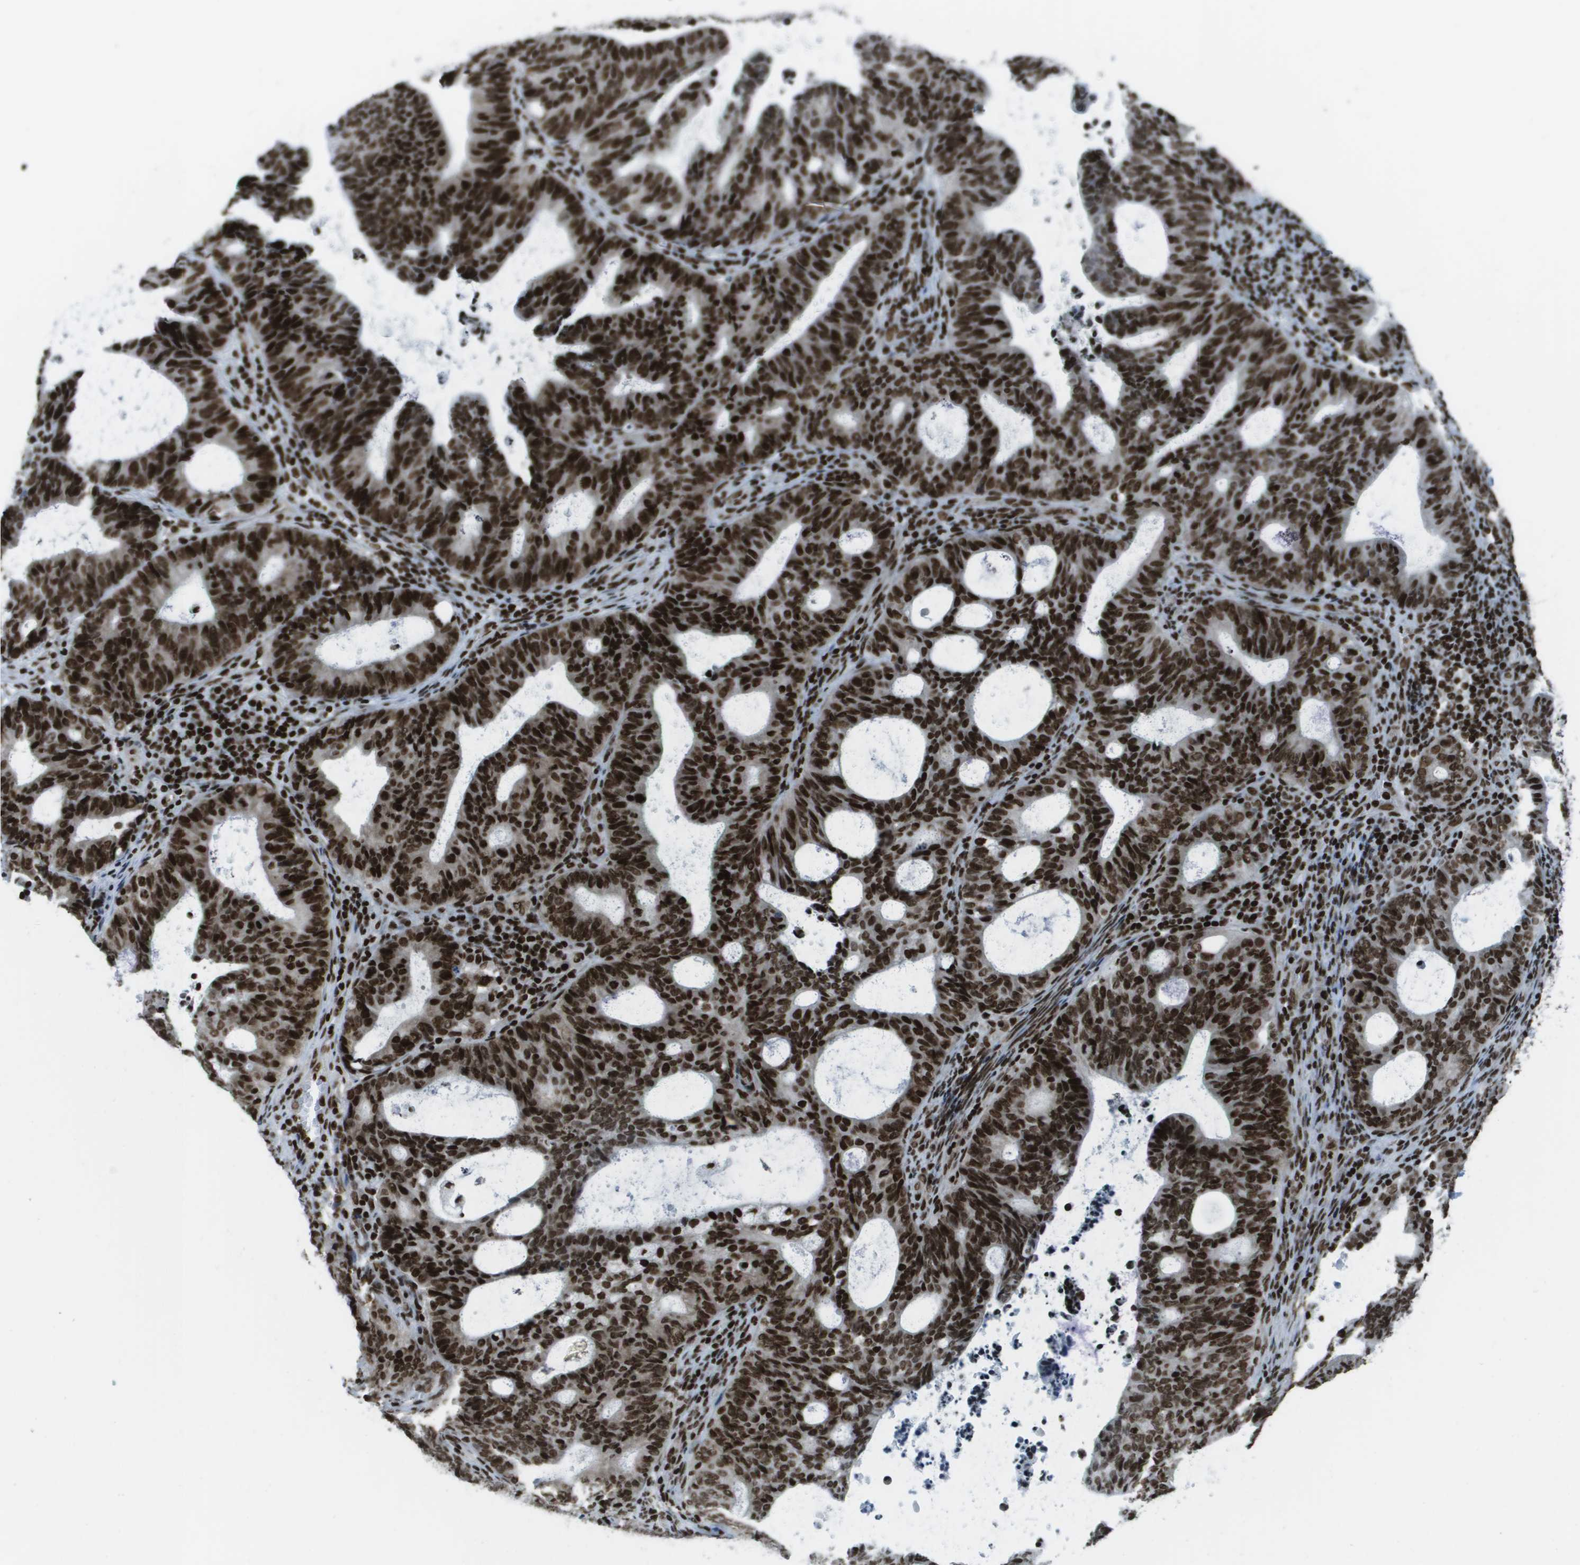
{"staining": {"intensity": "strong", "quantity": ">75%", "location": "nuclear"}, "tissue": "endometrial cancer", "cell_type": "Tumor cells", "image_type": "cancer", "snomed": [{"axis": "morphology", "description": "Adenocarcinoma, NOS"}, {"axis": "topography", "description": "Uterus"}], "caption": "Immunohistochemical staining of endometrial cancer (adenocarcinoma) demonstrates high levels of strong nuclear protein staining in about >75% of tumor cells.", "gene": "GLYR1", "patient": {"sex": "female", "age": 83}}